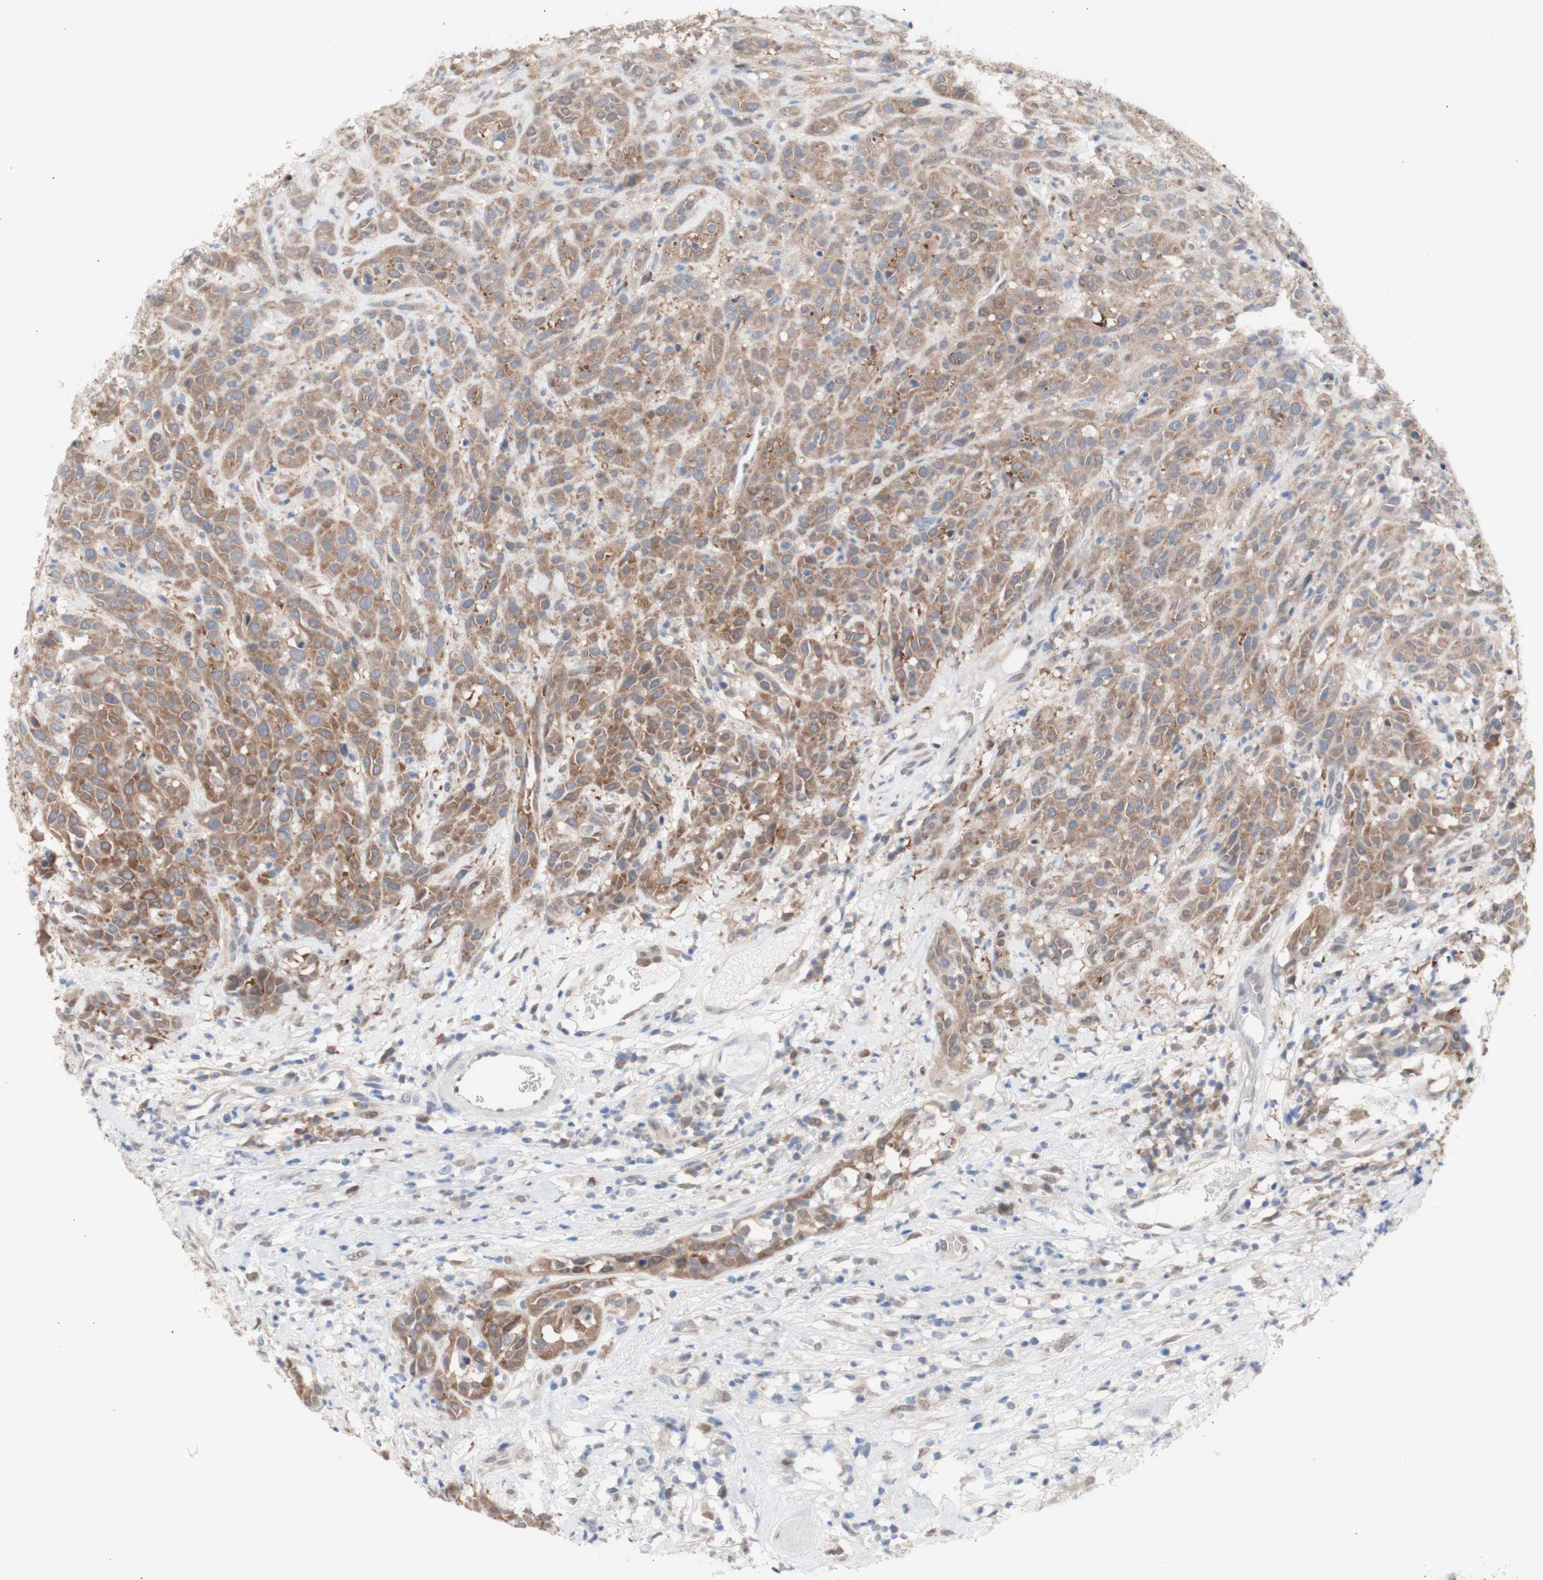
{"staining": {"intensity": "moderate", "quantity": ">75%", "location": "cytoplasmic/membranous"}, "tissue": "head and neck cancer", "cell_type": "Tumor cells", "image_type": "cancer", "snomed": [{"axis": "morphology", "description": "Normal tissue, NOS"}, {"axis": "morphology", "description": "Squamous cell carcinoma, NOS"}, {"axis": "topography", "description": "Cartilage tissue"}, {"axis": "topography", "description": "Head-Neck"}], "caption": "An IHC photomicrograph of neoplastic tissue is shown. Protein staining in brown shows moderate cytoplasmic/membranous positivity in head and neck cancer (squamous cell carcinoma) within tumor cells.", "gene": "PRMT5", "patient": {"sex": "male", "age": 62}}